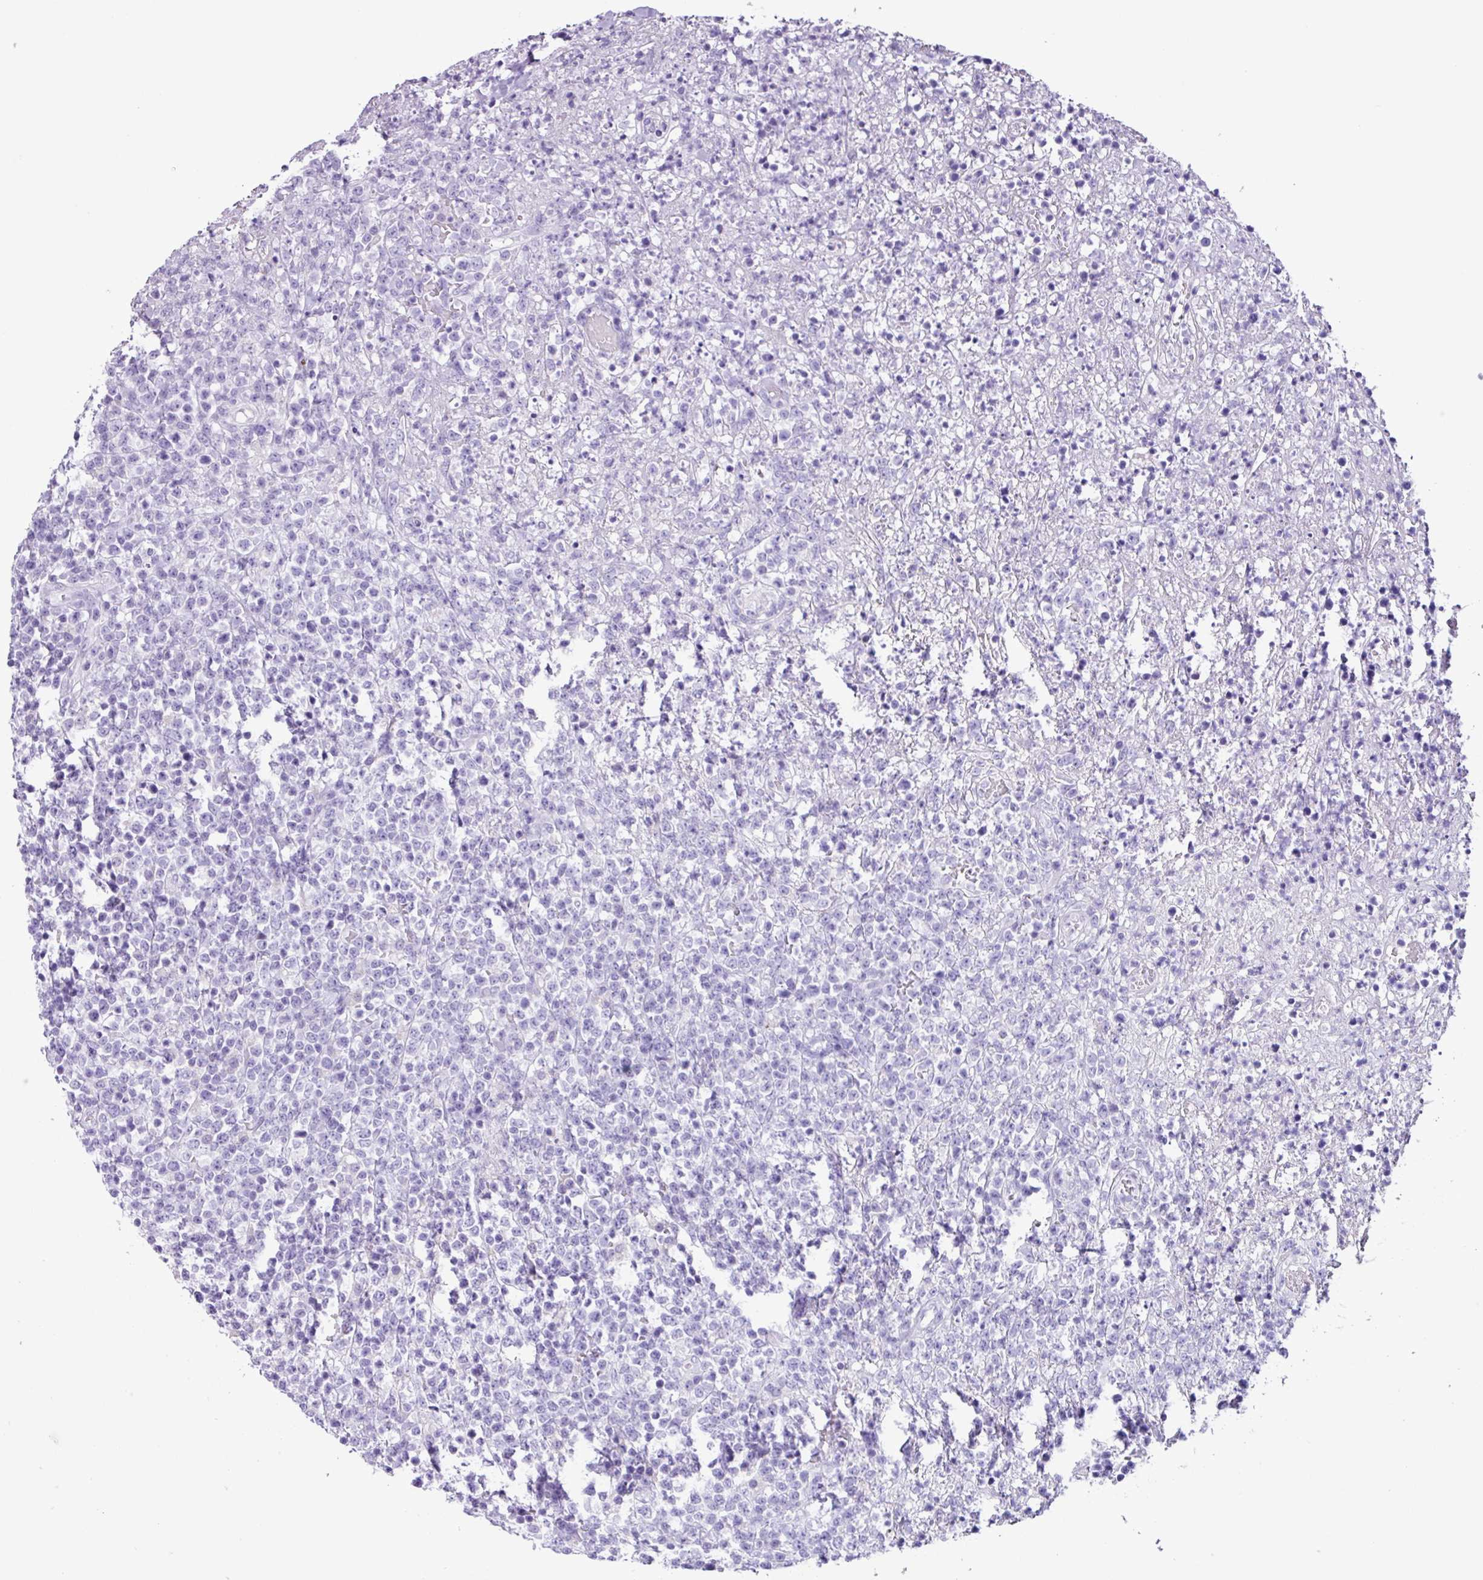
{"staining": {"intensity": "negative", "quantity": "none", "location": "none"}, "tissue": "lymphoma", "cell_type": "Tumor cells", "image_type": "cancer", "snomed": [{"axis": "morphology", "description": "Malignant lymphoma, non-Hodgkin's type, High grade"}, {"axis": "topography", "description": "Colon"}], "caption": "Tumor cells are negative for protein expression in human malignant lymphoma, non-Hodgkin's type (high-grade).", "gene": "AGO3", "patient": {"sex": "female", "age": 53}}